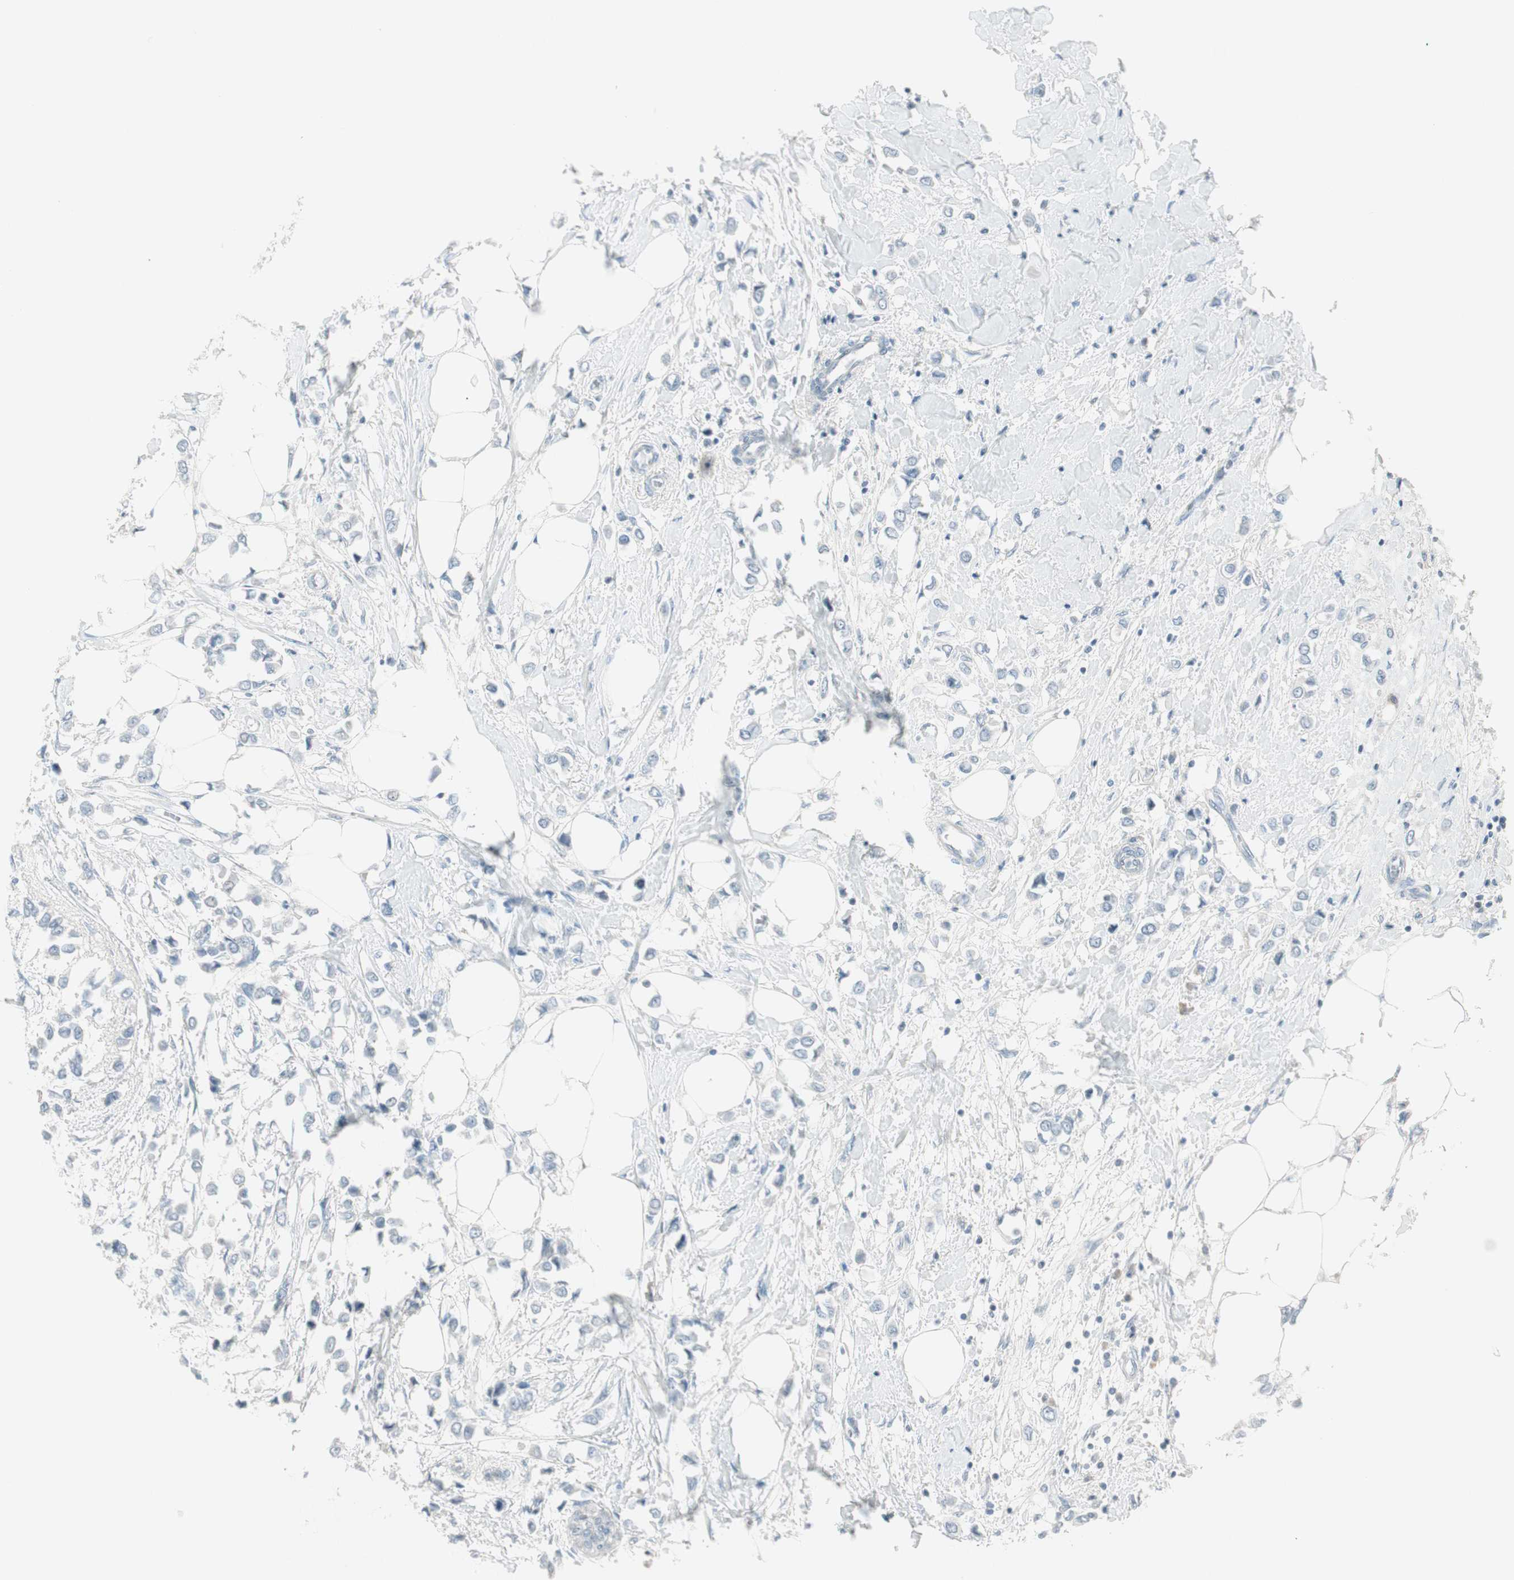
{"staining": {"intensity": "negative", "quantity": "none", "location": "none"}, "tissue": "breast cancer", "cell_type": "Tumor cells", "image_type": "cancer", "snomed": [{"axis": "morphology", "description": "Lobular carcinoma"}, {"axis": "topography", "description": "Breast"}], "caption": "Immunohistochemistry (IHC) photomicrograph of breast cancer (lobular carcinoma) stained for a protein (brown), which demonstrates no positivity in tumor cells.", "gene": "ITLN2", "patient": {"sex": "female", "age": 51}}